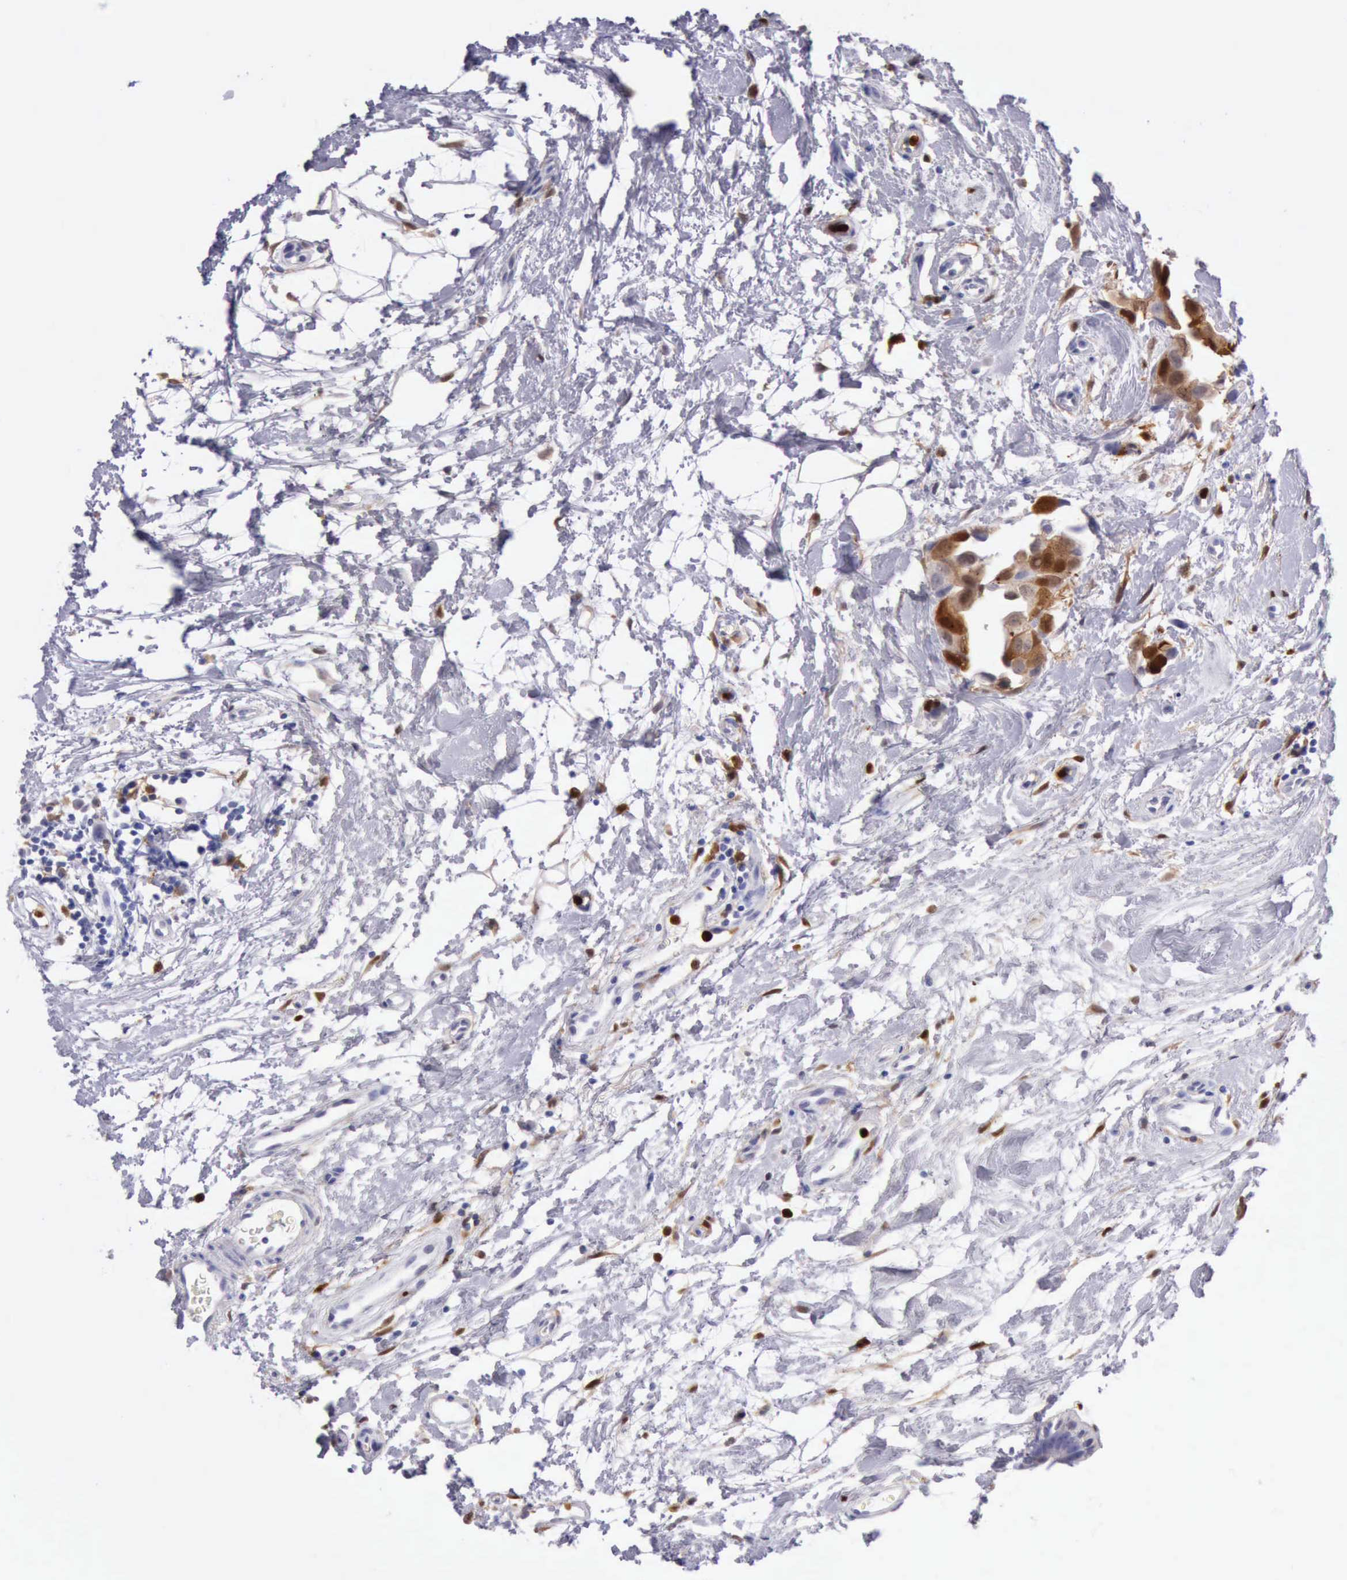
{"staining": {"intensity": "moderate", "quantity": ">75%", "location": "cytoplasmic/membranous,nuclear"}, "tissue": "breast cancer", "cell_type": "Tumor cells", "image_type": "cancer", "snomed": [{"axis": "morphology", "description": "Duct carcinoma"}, {"axis": "topography", "description": "Breast"}], "caption": "About >75% of tumor cells in human breast cancer (infiltrating ductal carcinoma) reveal moderate cytoplasmic/membranous and nuclear protein staining as visualized by brown immunohistochemical staining.", "gene": "CSTA", "patient": {"sex": "female", "age": 40}}